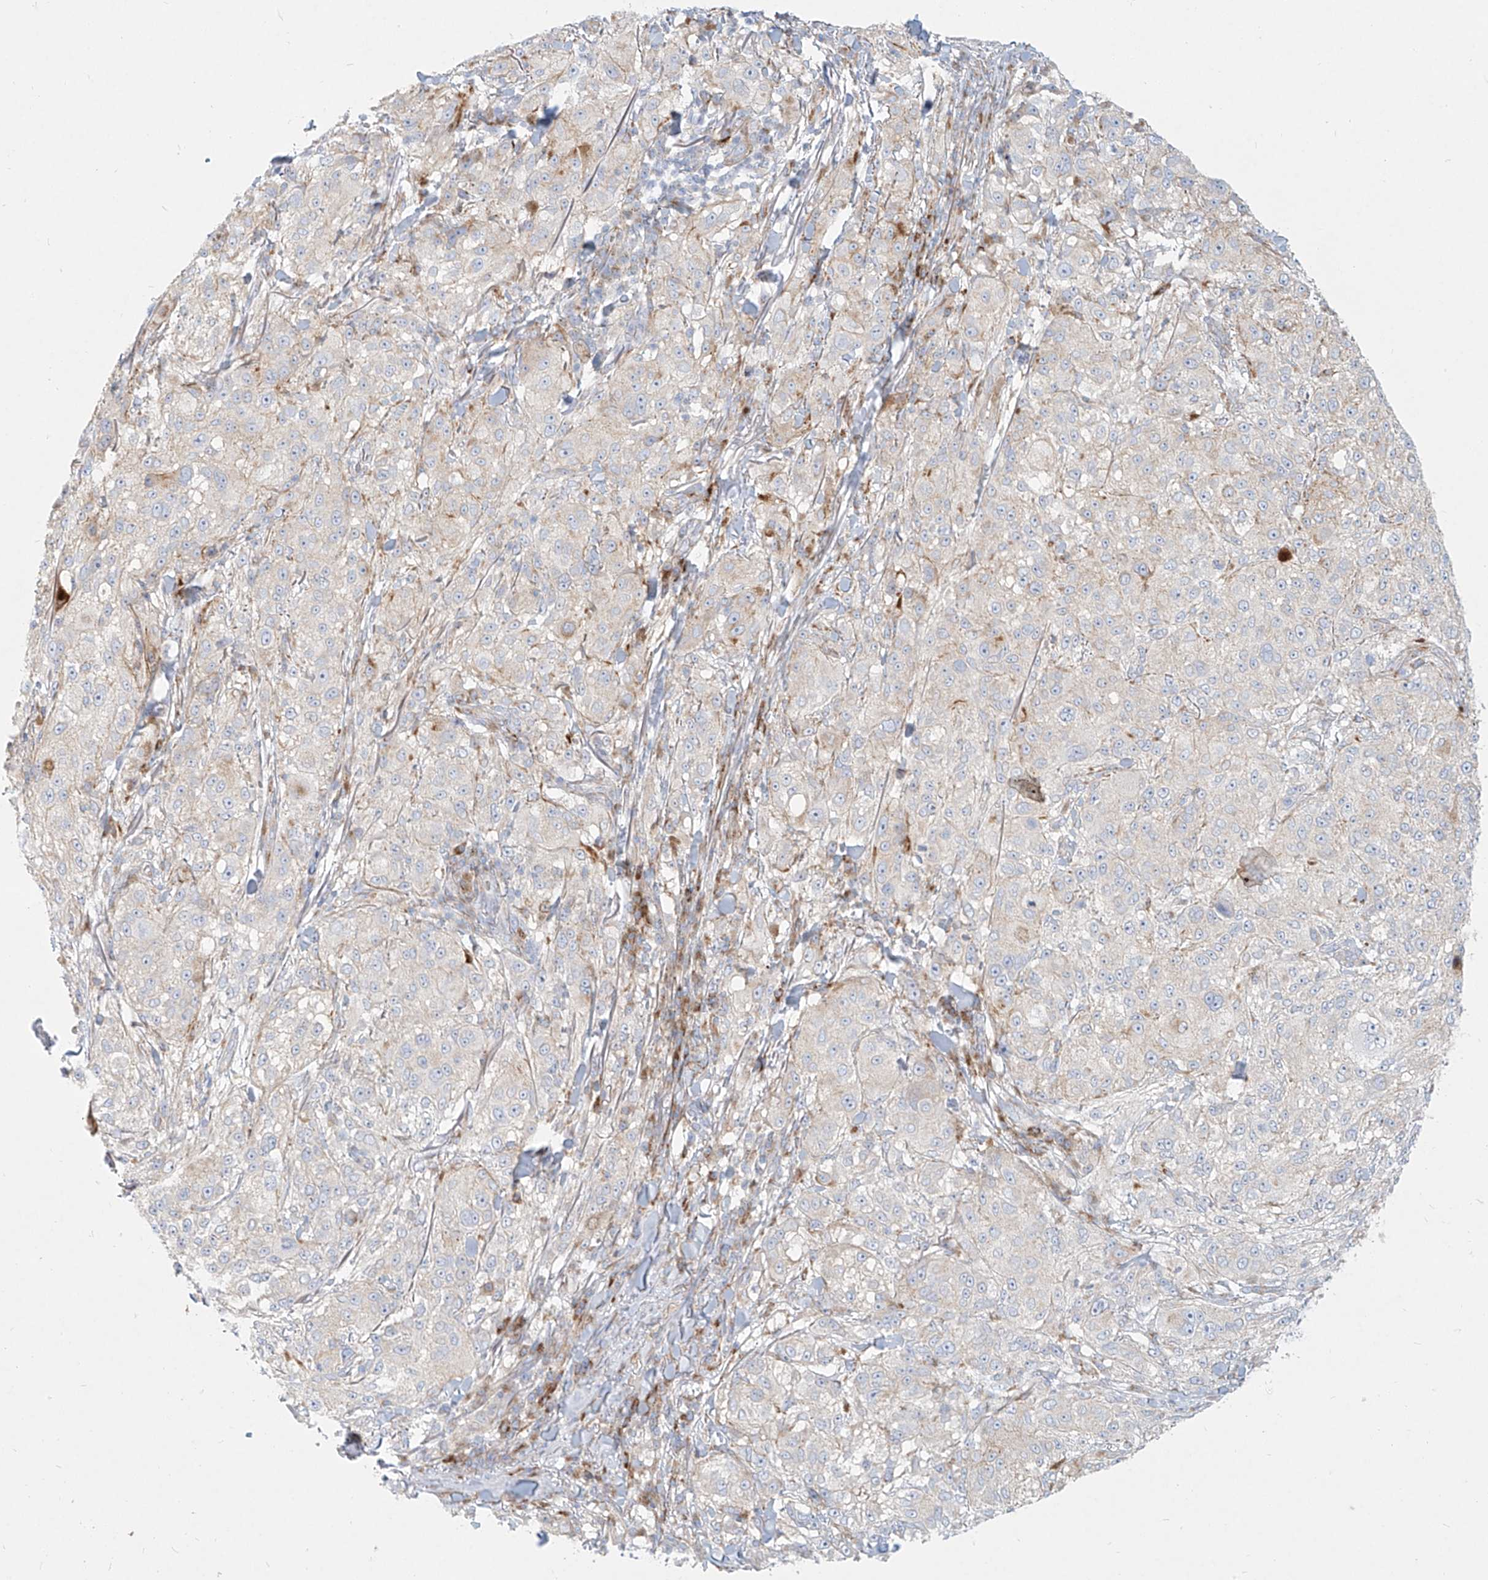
{"staining": {"intensity": "negative", "quantity": "none", "location": "none"}, "tissue": "melanoma", "cell_type": "Tumor cells", "image_type": "cancer", "snomed": [{"axis": "morphology", "description": "Necrosis, NOS"}, {"axis": "morphology", "description": "Malignant melanoma, NOS"}, {"axis": "topography", "description": "Skin"}], "caption": "Immunohistochemical staining of human melanoma reveals no significant staining in tumor cells.", "gene": "MTX2", "patient": {"sex": "female", "age": 87}}